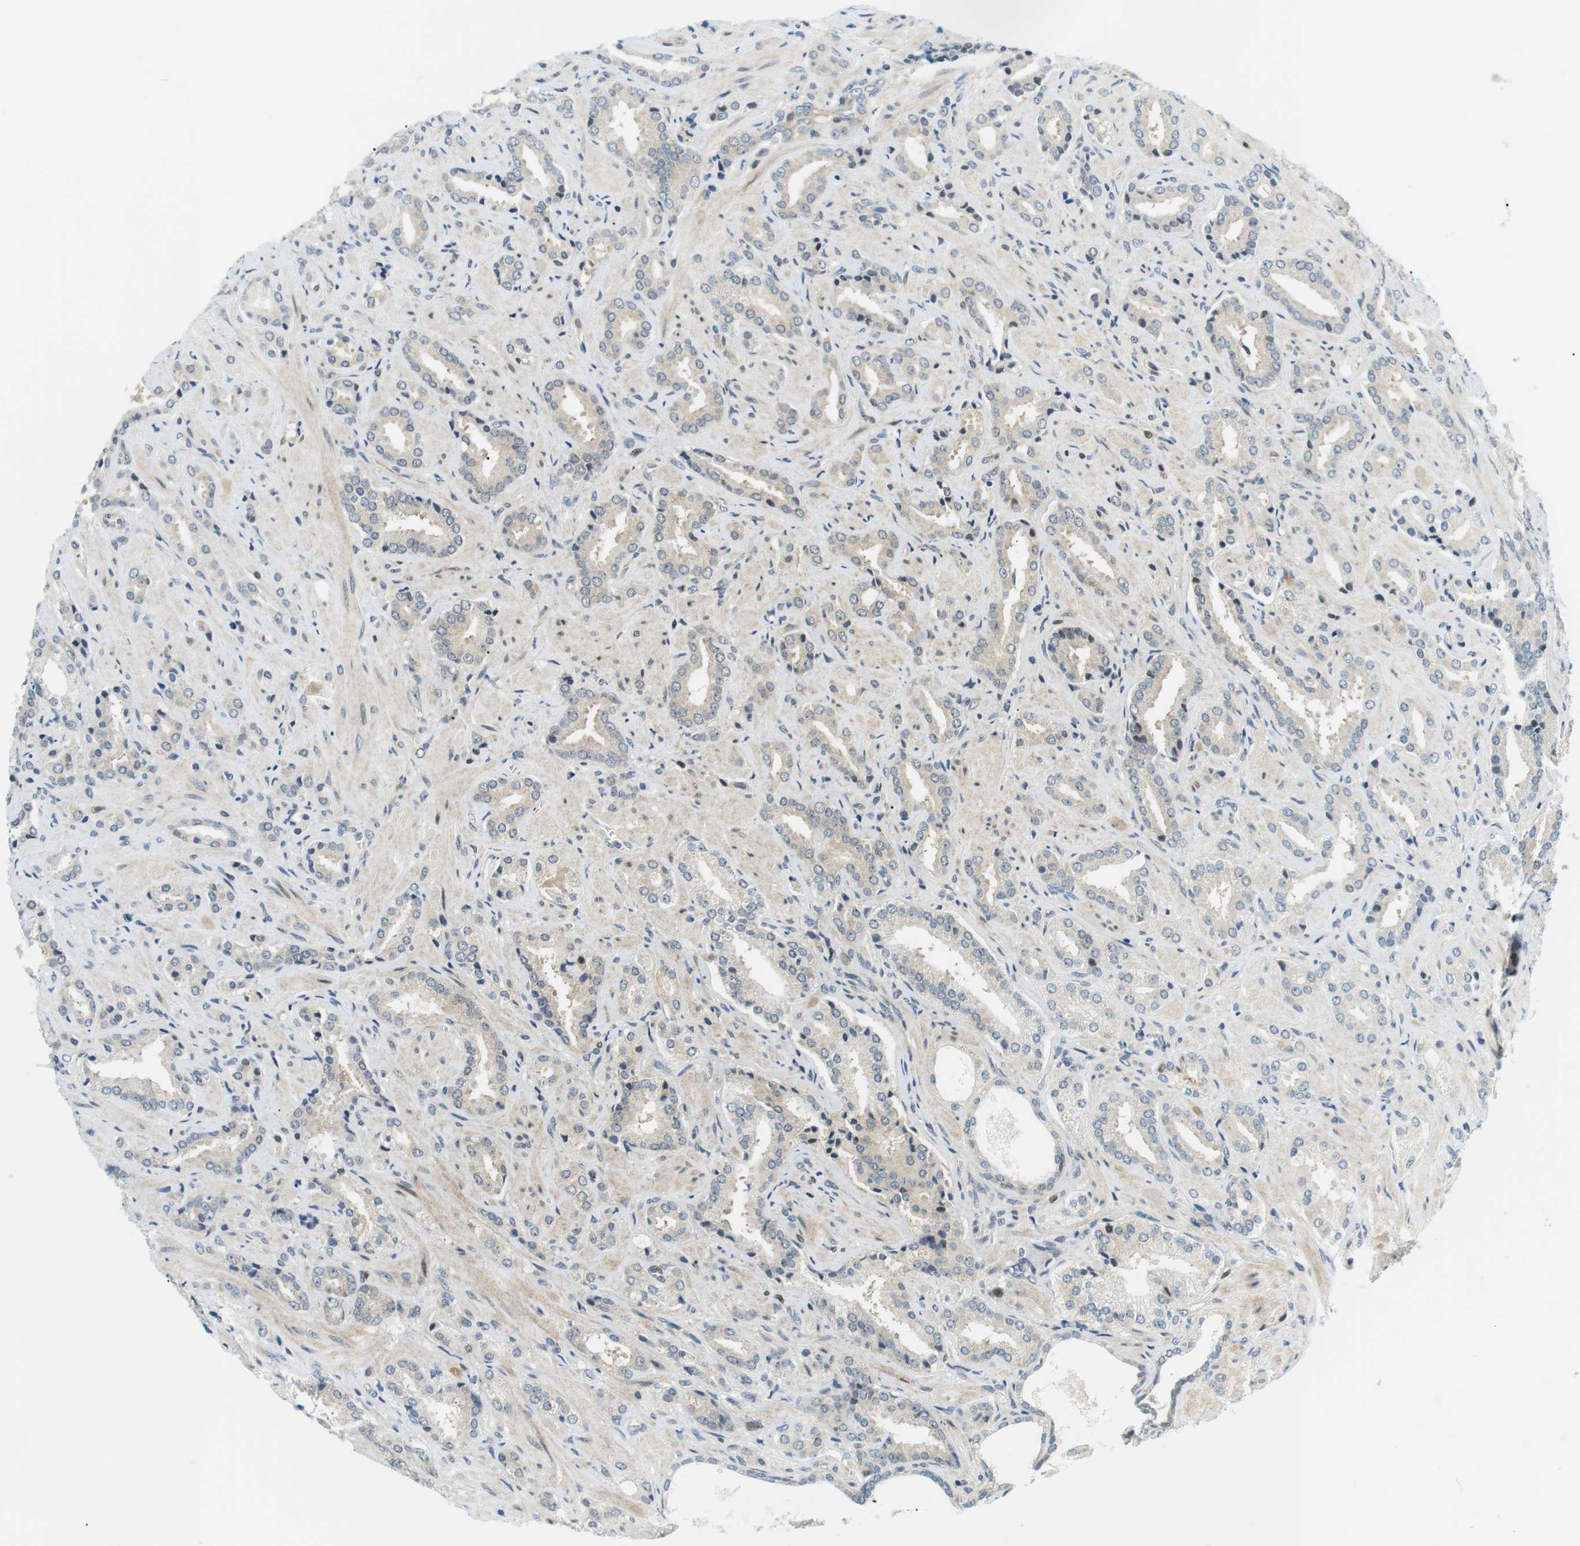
{"staining": {"intensity": "negative", "quantity": "none", "location": "none"}, "tissue": "prostate cancer", "cell_type": "Tumor cells", "image_type": "cancer", "snomed": [{"axis": "morphology", "description": "Adenocarcinoma, High grade"}, {"axis": "topography", "description": "Prostate"}], "caption": "DAB (3,3'-diaminobenzidine) immunohistochemical staining of human prostate cancer (adenocarcinoma (high-grade)) displays no significant expression in tumor cells.", "gene": "CSNK2B", "patient": {"sex": "male", "age": 64}}